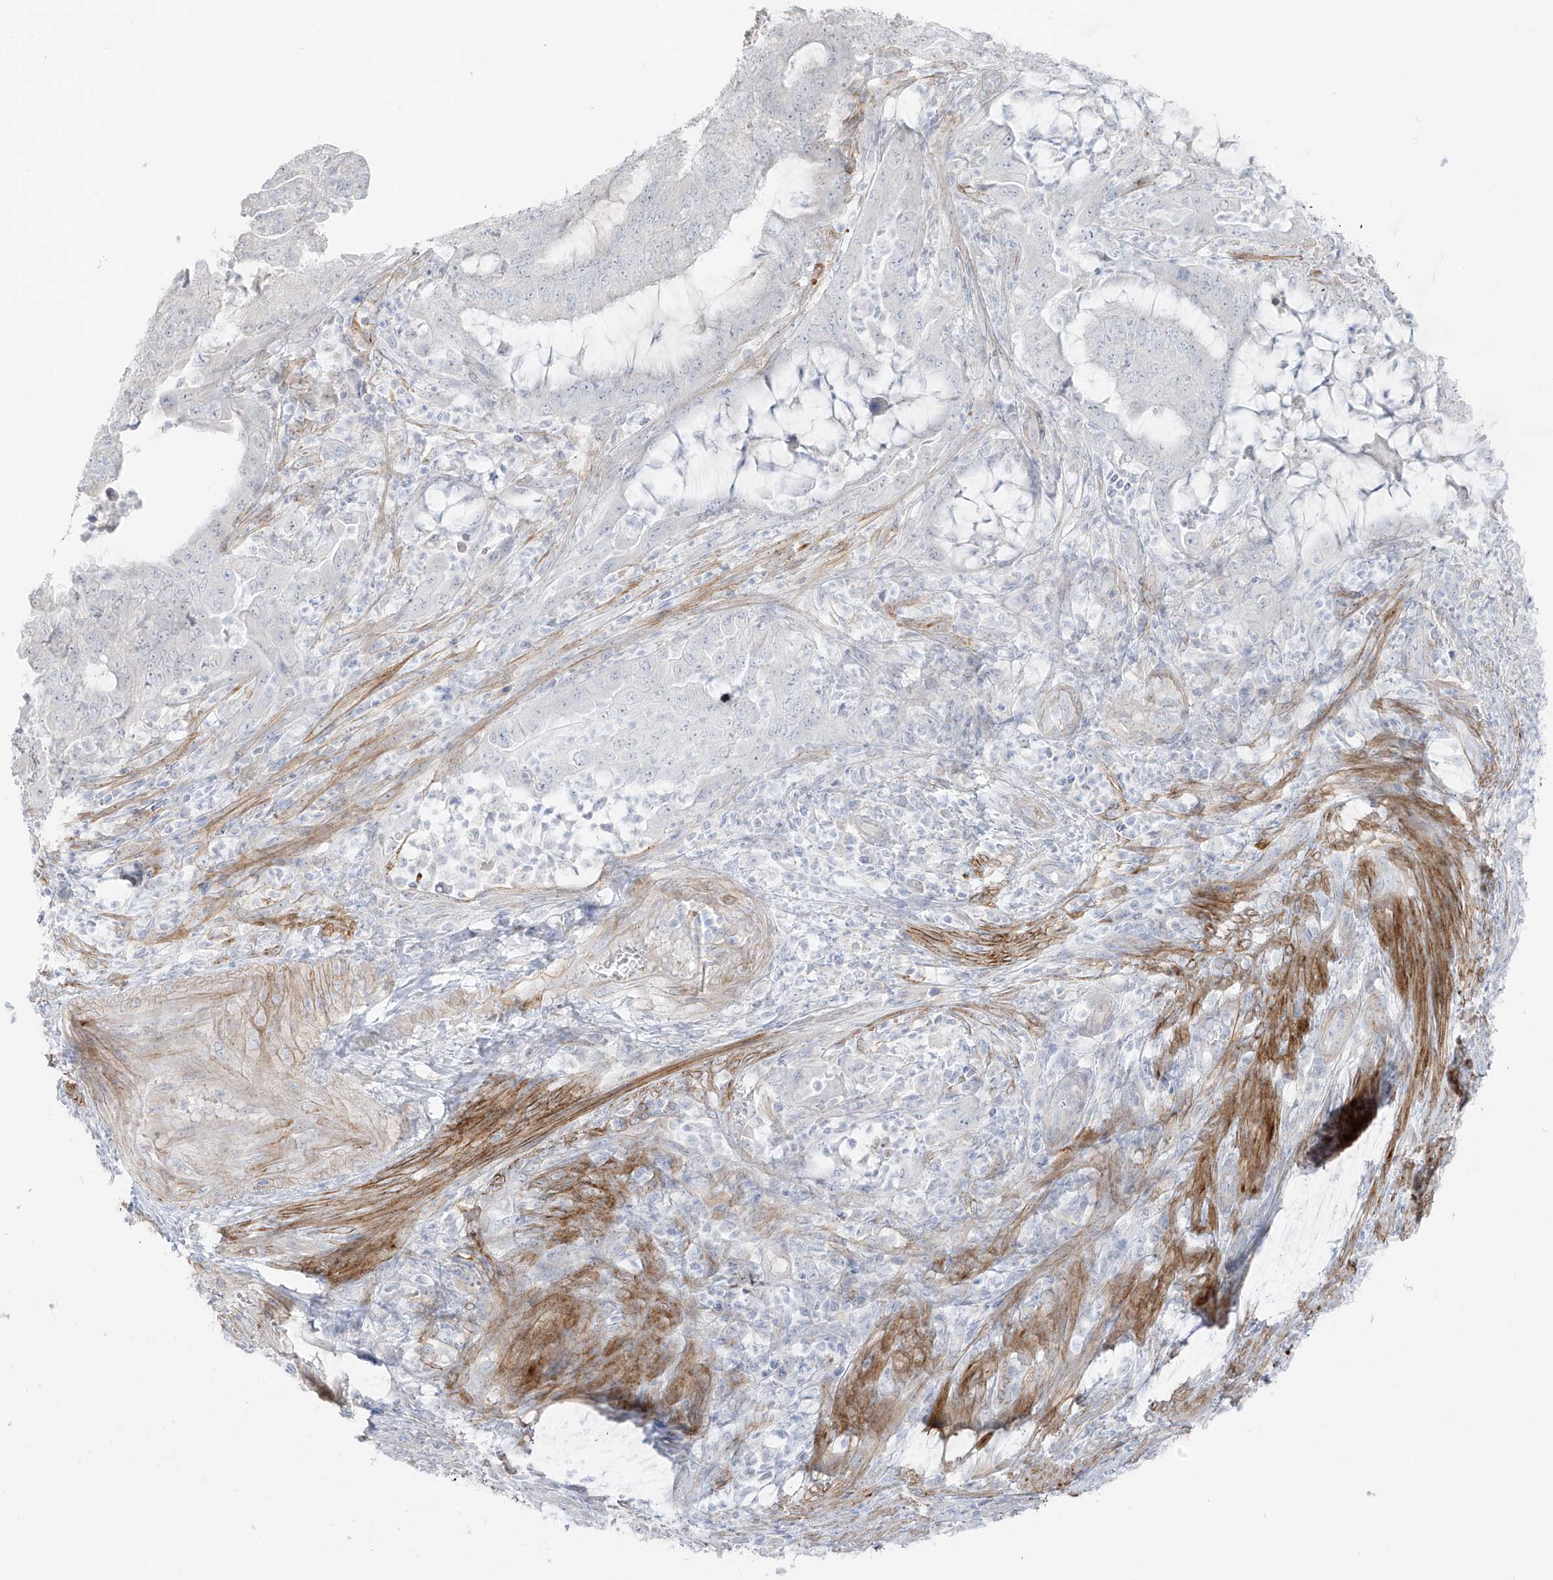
{"staining": {"intensity": "negative", "quantity": "none", "location": "none"}, "tissue": "endometrial cancer", "cell_type": "Tumor cells", "image_type": "cancer", "snomed": [{"axis": "morphology", "description": "Adenocarcinoma, NOS"}, {"axis": "topography", "description": "Endometrium"}], "caption": "DAB (3,3'-diaminobenzidine) immunohistochemical staining of endometrial adenocarcinoma shows no significant expression in tumor cells. (DAB IHC, high magnification).", "gene": "C11orf87", "patient": {"sex": "female", "age": 51}}